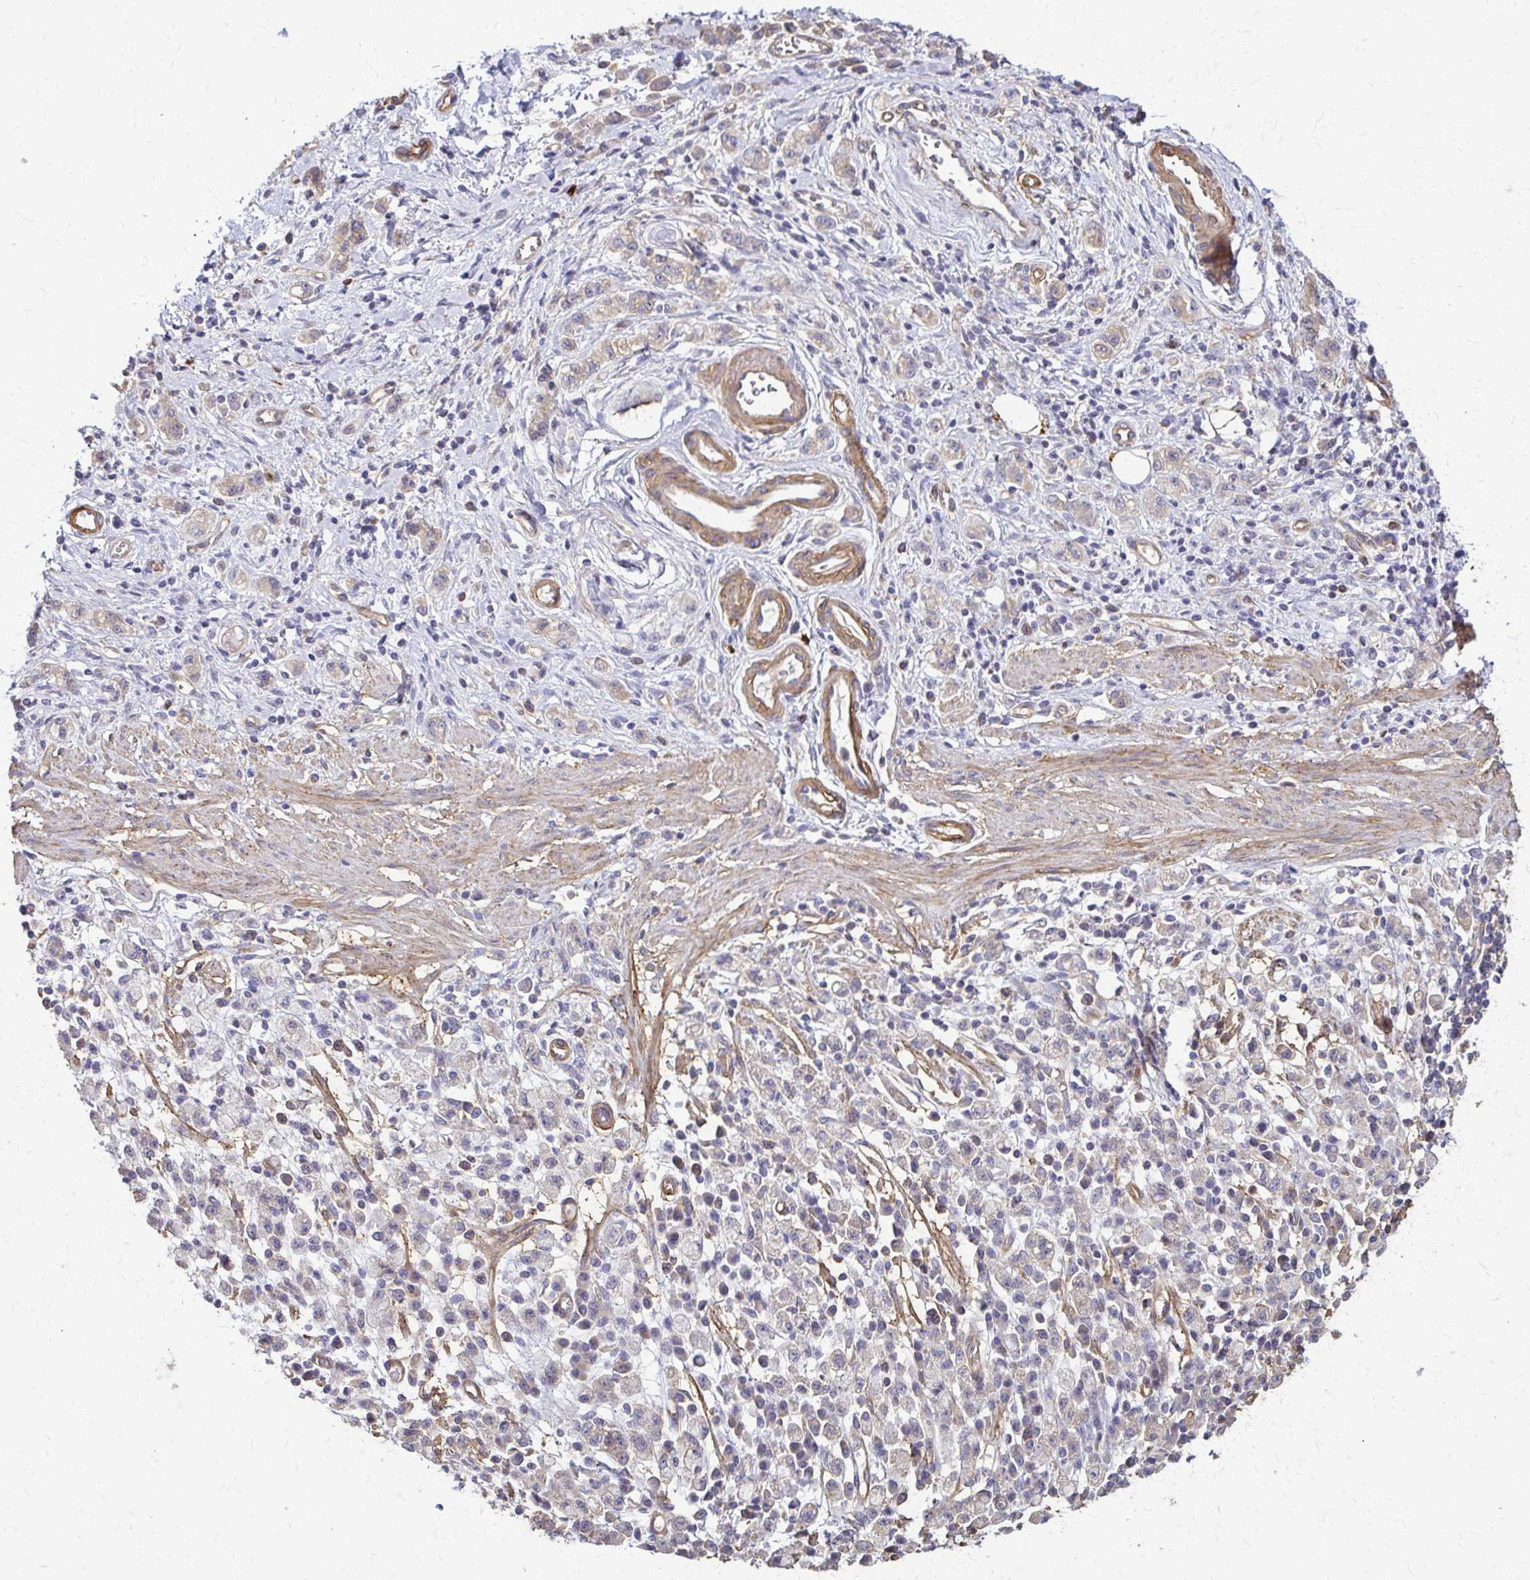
{"staining": {"intensity": "weak", "quantity": "25%-75%", "location": "cytoplasmic/membranous"}, "tissue": "stomach cancer", "cell_type": "Tumor cells", "image_type": "cancer", "snomed": [{"axis": "morphology", "description": "Adenocarcinoma, NOS"}, {"axis": "topography", "description": "Stomach"}], "caption": "Stomach cancer stained for a protein (brown) demonstrates weak cytoplasmic/membranous positive staining in approximately 25%-75% of tumor cells.", "gene": "DSP", "patient": {"sex": "male", "age": 77}}